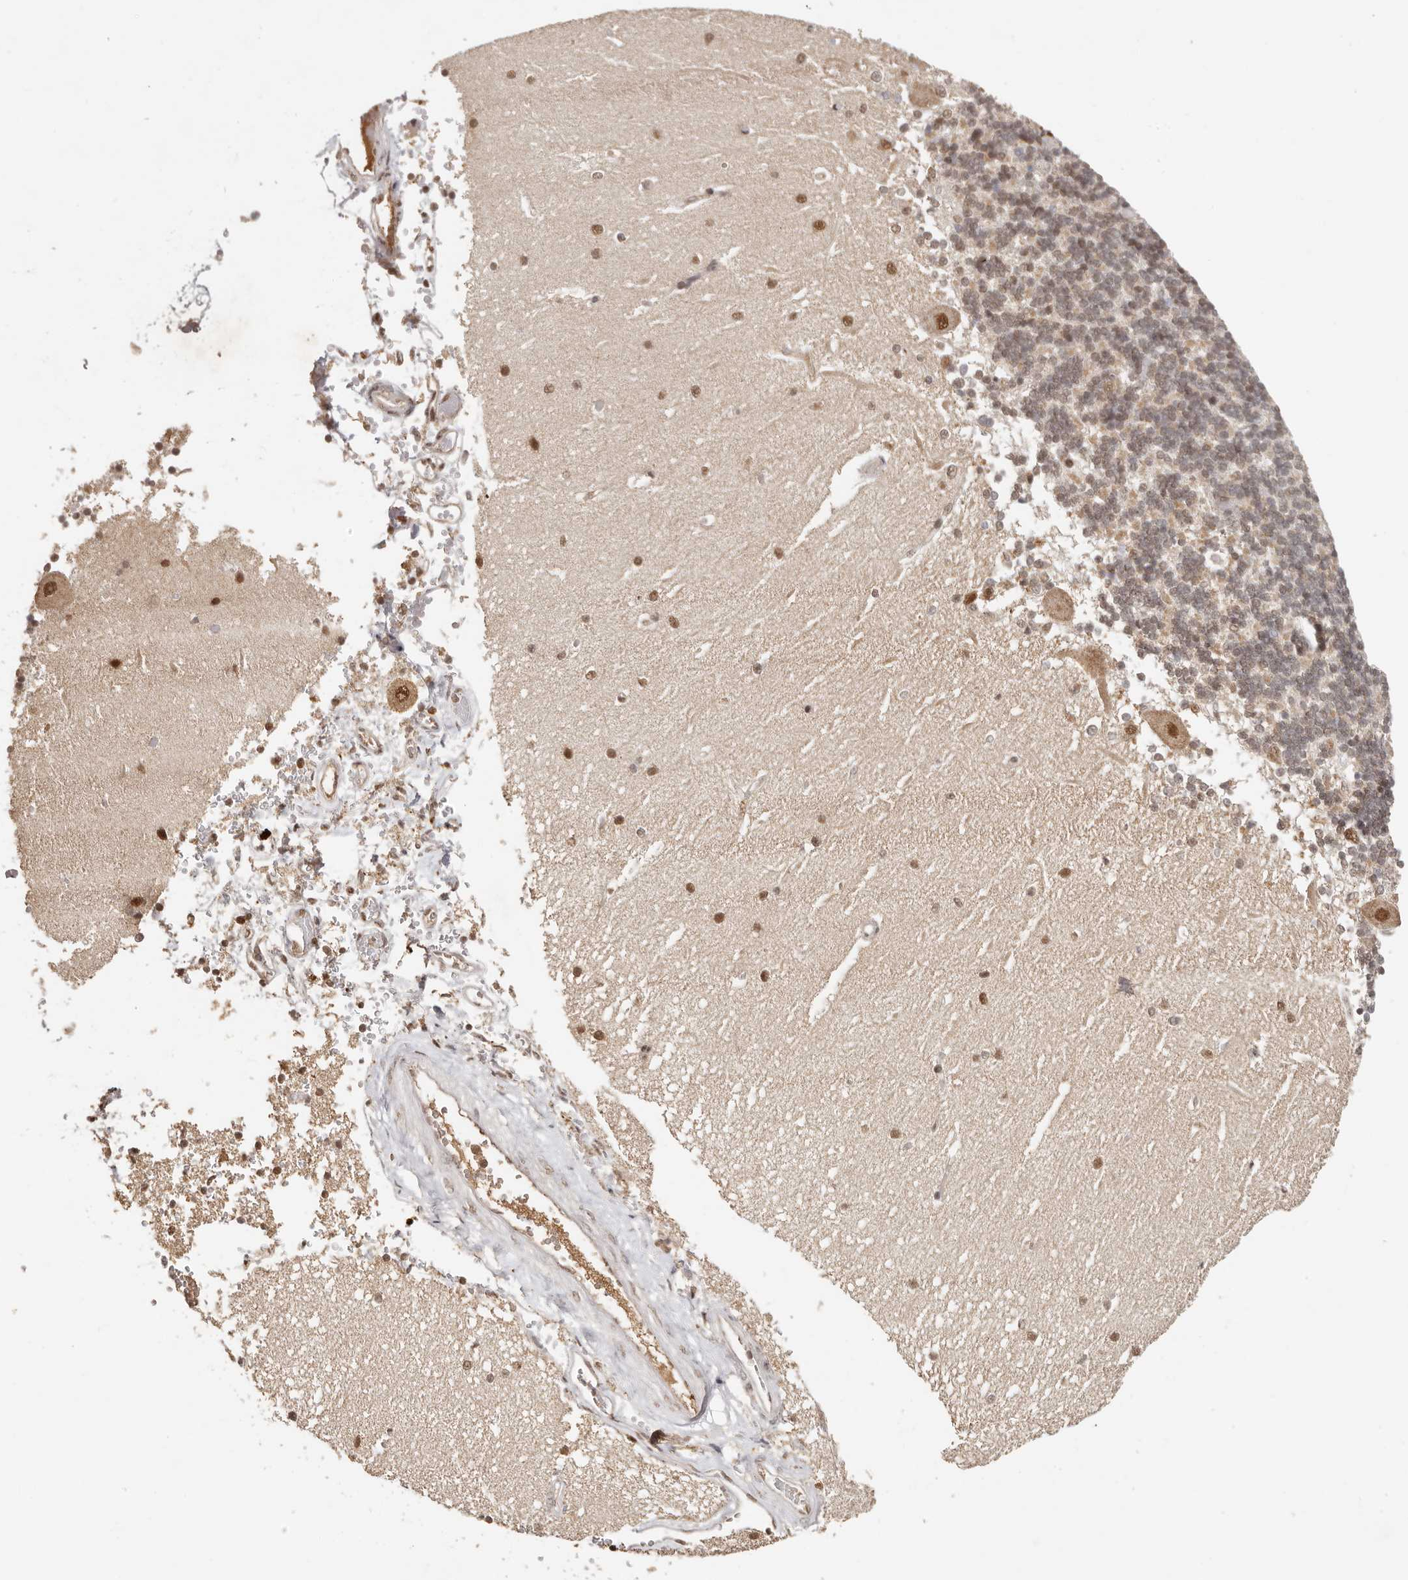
{"staining": {"intensity": "weak", "quantity": "<25%", "location": "cytoplasmic/membranous"}, "tissue": "cerebellum", "cell_type": "Cells in granular layer", "image_type": "normal", "snomed": [{"axis": "morphology", "description": "Normal tissue, NOS"}, {"axis": "topography", "description": "Cerebellum"}], "caption": "DAB (3,3'-diaminobenzidine) immunohistochemical staining of normal human cerebellum shows no significant expression in cells in granular layer. (Stains: DAB IHC with hematoxylin counter stain, Microscopy: brightfield microscopy at high magnification).", "gene": "SEC14L1", "patient": {"sex": "male", "age": 37}}